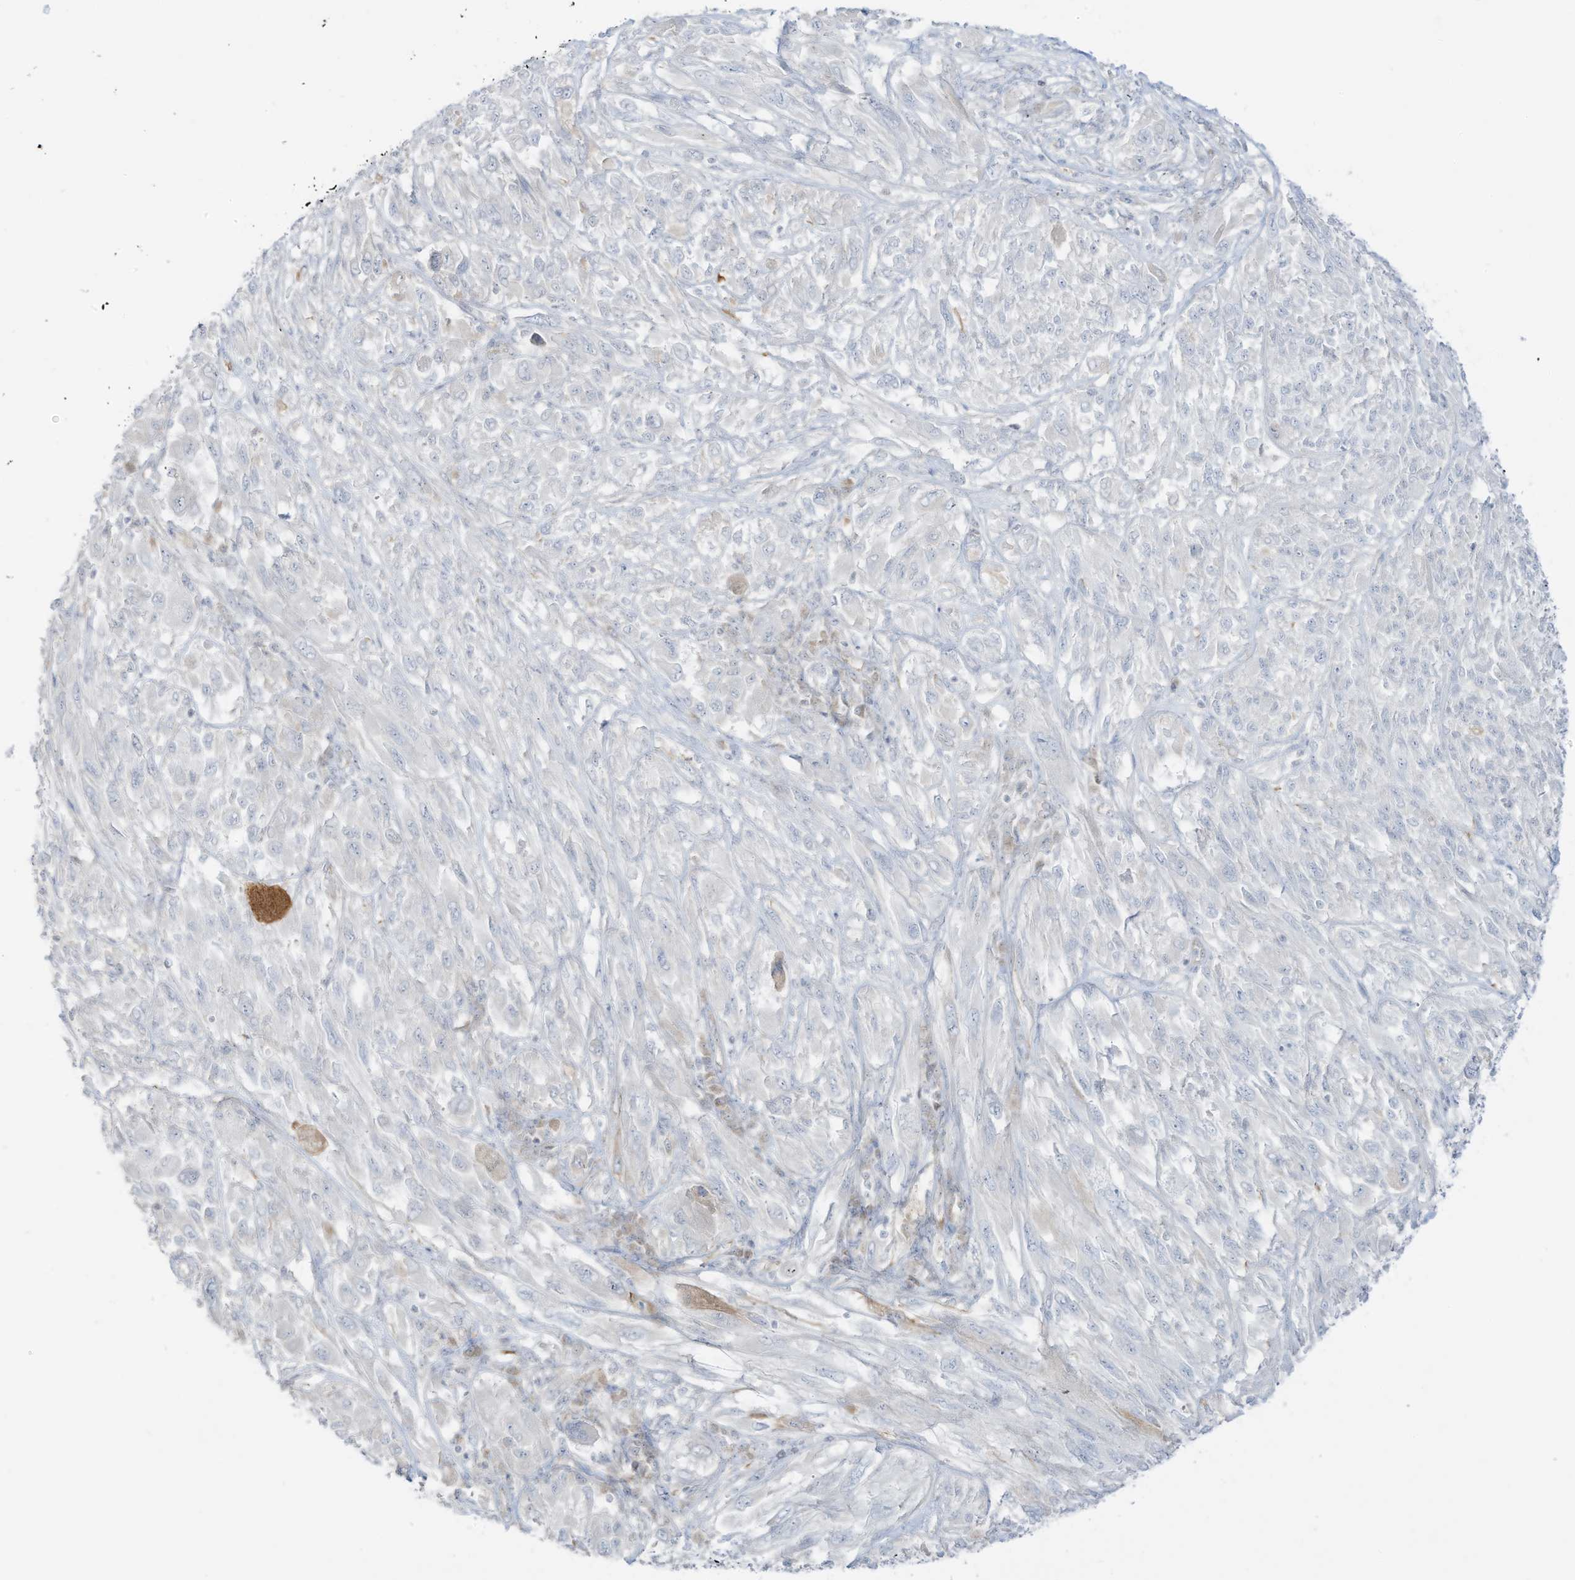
{"staining": {"intensity": "negative", "quantity": "none", "location": "none"}, "tissue": "melanoma", "cell_type": "Tumor cells", "image_type": "cancer", "snomed": [{"axis": "morphology", "description": "Malignant melanoma, NOS"}, {"axis": "topography", "description": "Skin"}], "caption": "Immunohistochemistry photomicrograph of neoplastic tissue: malignant melanoma stained with DAB (3,3'-diaminobenzidine) shows no significant protein staining in tumor cells.", "gene": "C11orf87", "patient": {"sex": "female", "age": 91}}